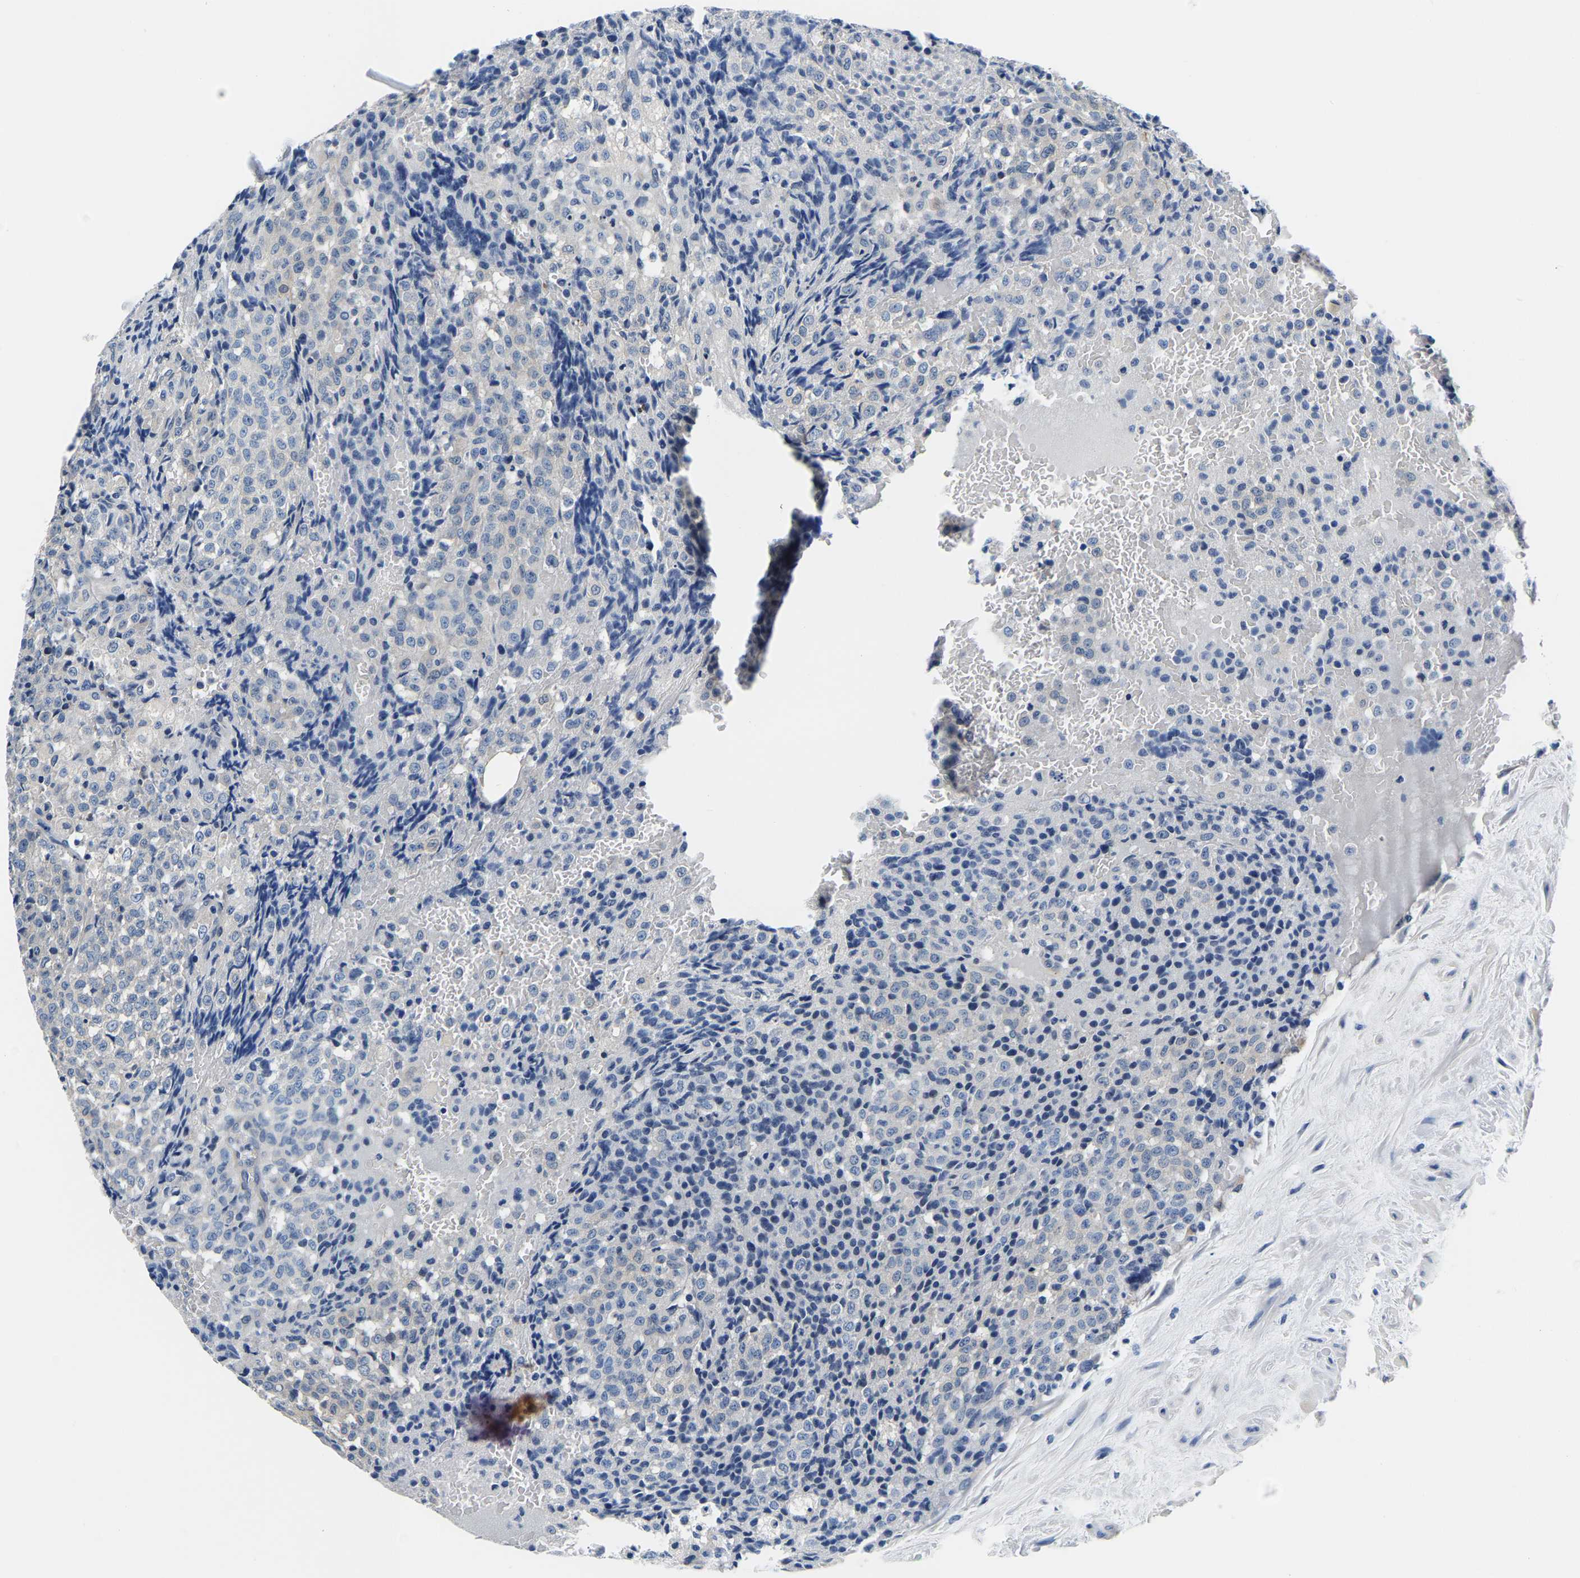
{"staining": {"intensity": "negative", "quantity": "none", "location": "none"}, "tissue": "testis cancer", "cell_type": "Tumor cells", "image_type": "cancer", "snomed": [{"axis": "morphology", "description": "Seminoma, NOS"}, {"axis": "topography", "description": "Testis"}], "caption": "Tumor cells are negative for brown protein staining in seminoma (testis).", "gene": "ACO1", "patient": {"sex": "male", "age": 59}}